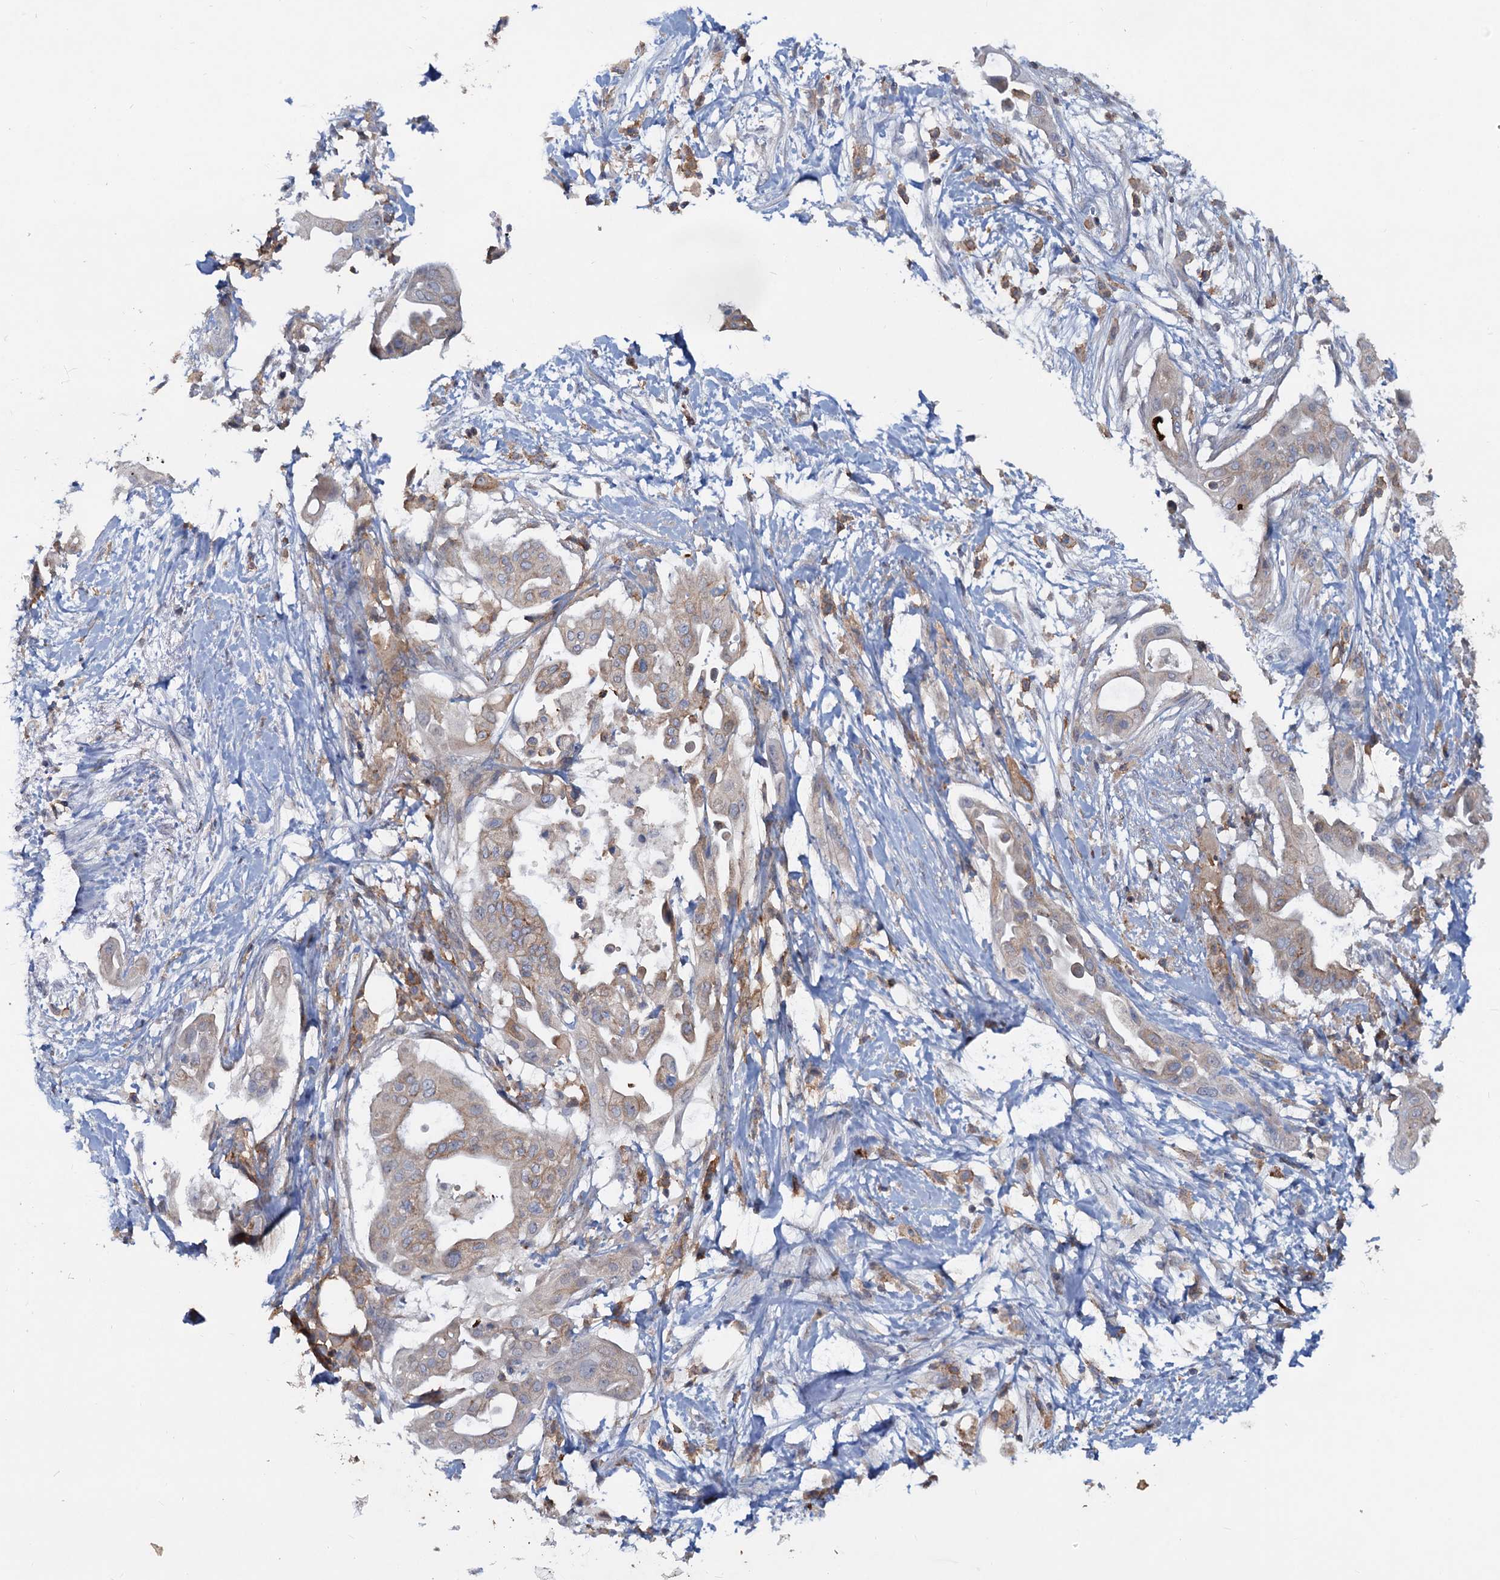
{"staining": {"intensity": "weak", "quantity": "25%-75%", "location": "cytoplasmic/membranous"}, "tissue": "pancreatic cancer", "cell_type": "Tumor cells", "image_type": "cancer", "snomed": [{"axis": "morphology", "description": "Adenocarcinoma, NOS"}, {"axis": "topography", "description": "Pancreas"}], "caption": "IHC photomicrograph of pancreatic cancer (adenocarcinoma) stained for a protein (brown), which reveals low levels of weak cytoplasmic/membranous positivity in approximately 25%-75% of tumor cells.", "gene": "LRCH4", "patient": {"sex": "male", "age": 68}}